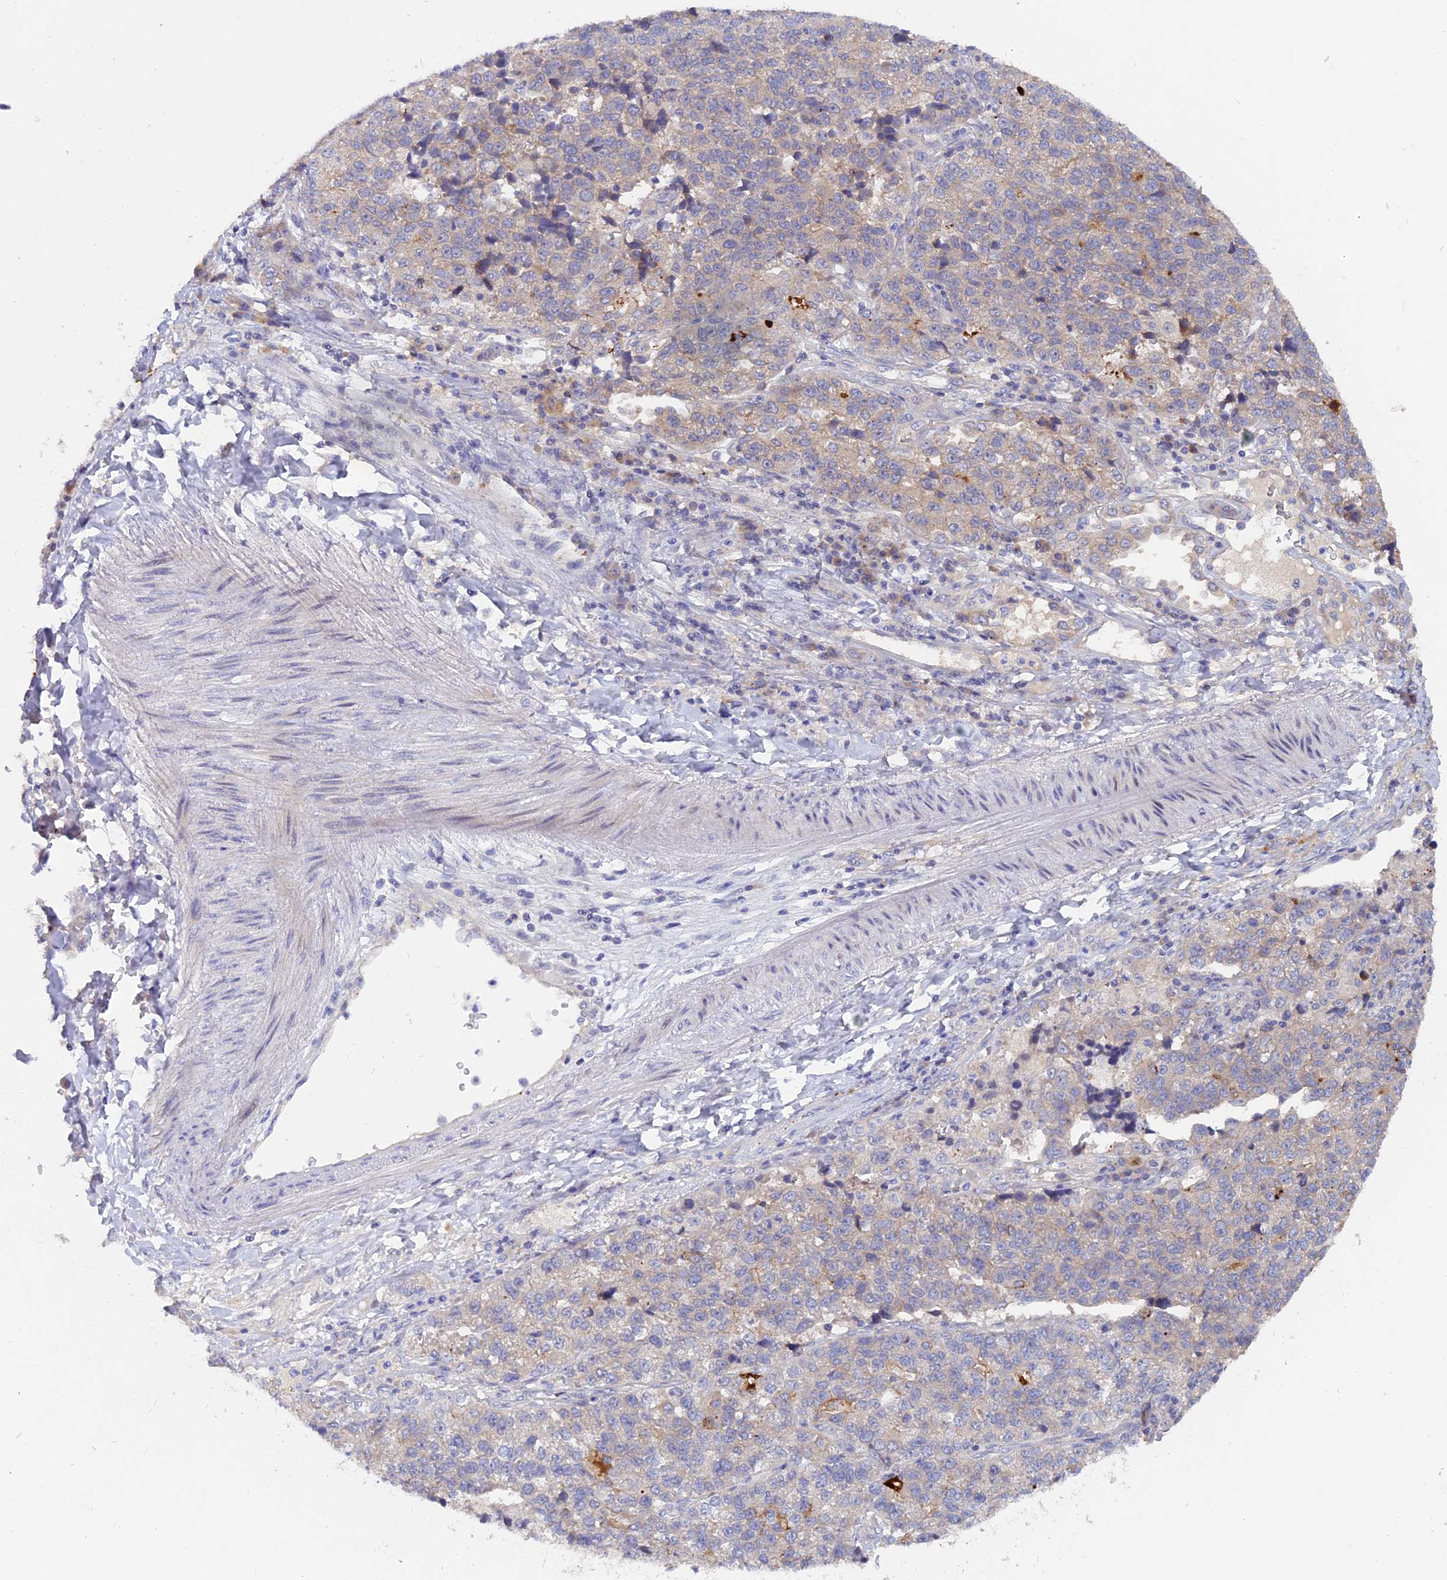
{"staining": {"intensity": "negative", "quantity": "none", "location": "none"}, "tissue": "lung cancer", "cell_type": "Tumor cells", "image_type": "cancer", "snomed": [{"axis": "morphology", "description": "Adenocarcinoma, NOS"}, {"axis": "topography", "description": "Lung"}], "caption": "A histopathology image of adenocarcinoma (lung) stained for a protein shows no brown staining in tumor cells.", "gene": "TENT4B", "patient": {"sex": "male", "age": 49}}